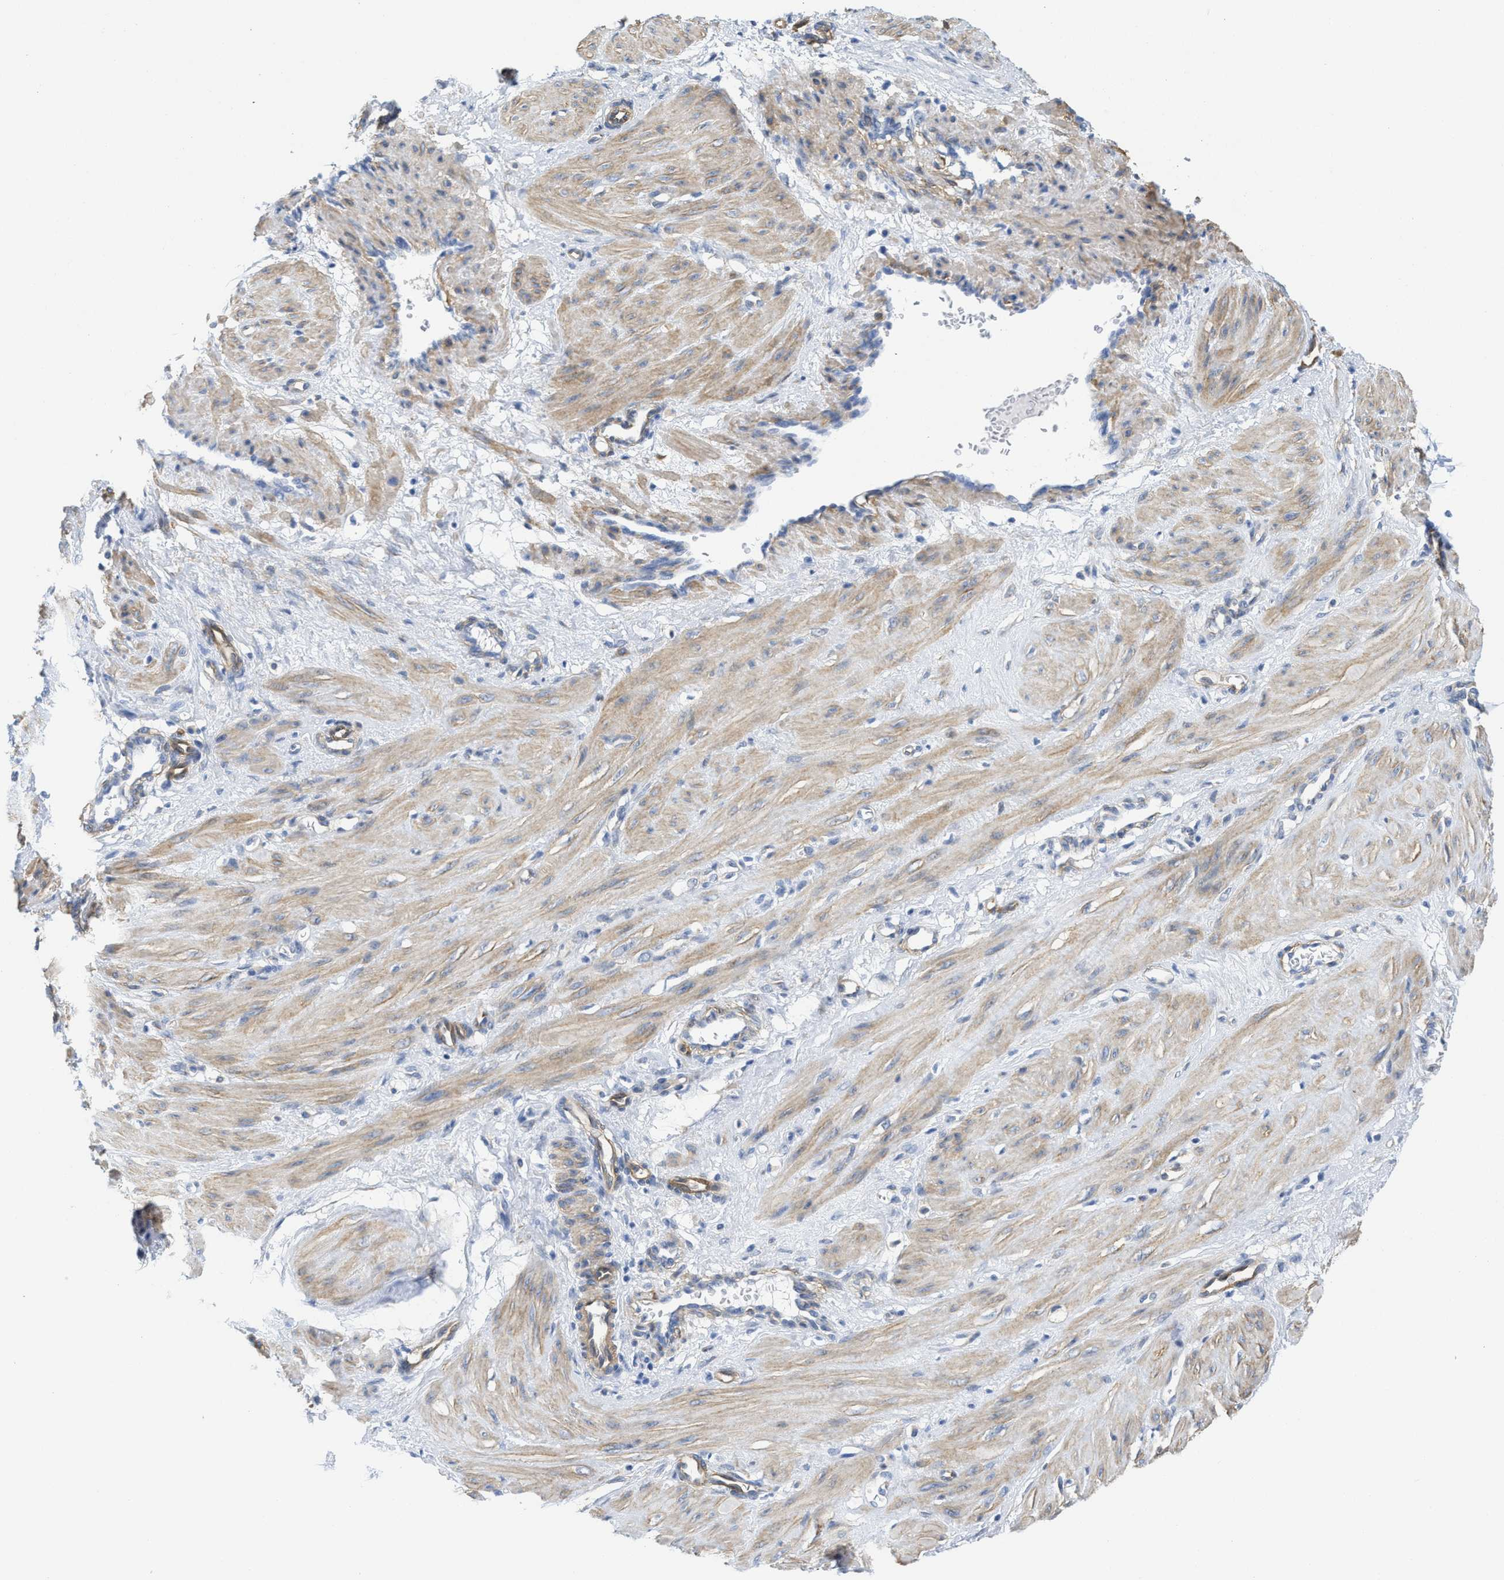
{"staining": {"intensity": "weak", "quantity": "25%-75%", "location": "cytoplasmic/membranous"}, "tissue": "smooth muscle", "cell_type": "Smooth muscle cells", "image_type": "normal", "snomed": [{"axis": "morphology", "description": "Normal tissue, NOS"}, {"axis": "topography", "description": "Endometrium"}], "caption": "A low amount of weak cytoplasmic/membranous staining is present in approximately 25%-75% of smooth muscle cells in unremarkable smooth muscle.", "gene": "TUB", "patient": {"sex": "female", "age": 33}}